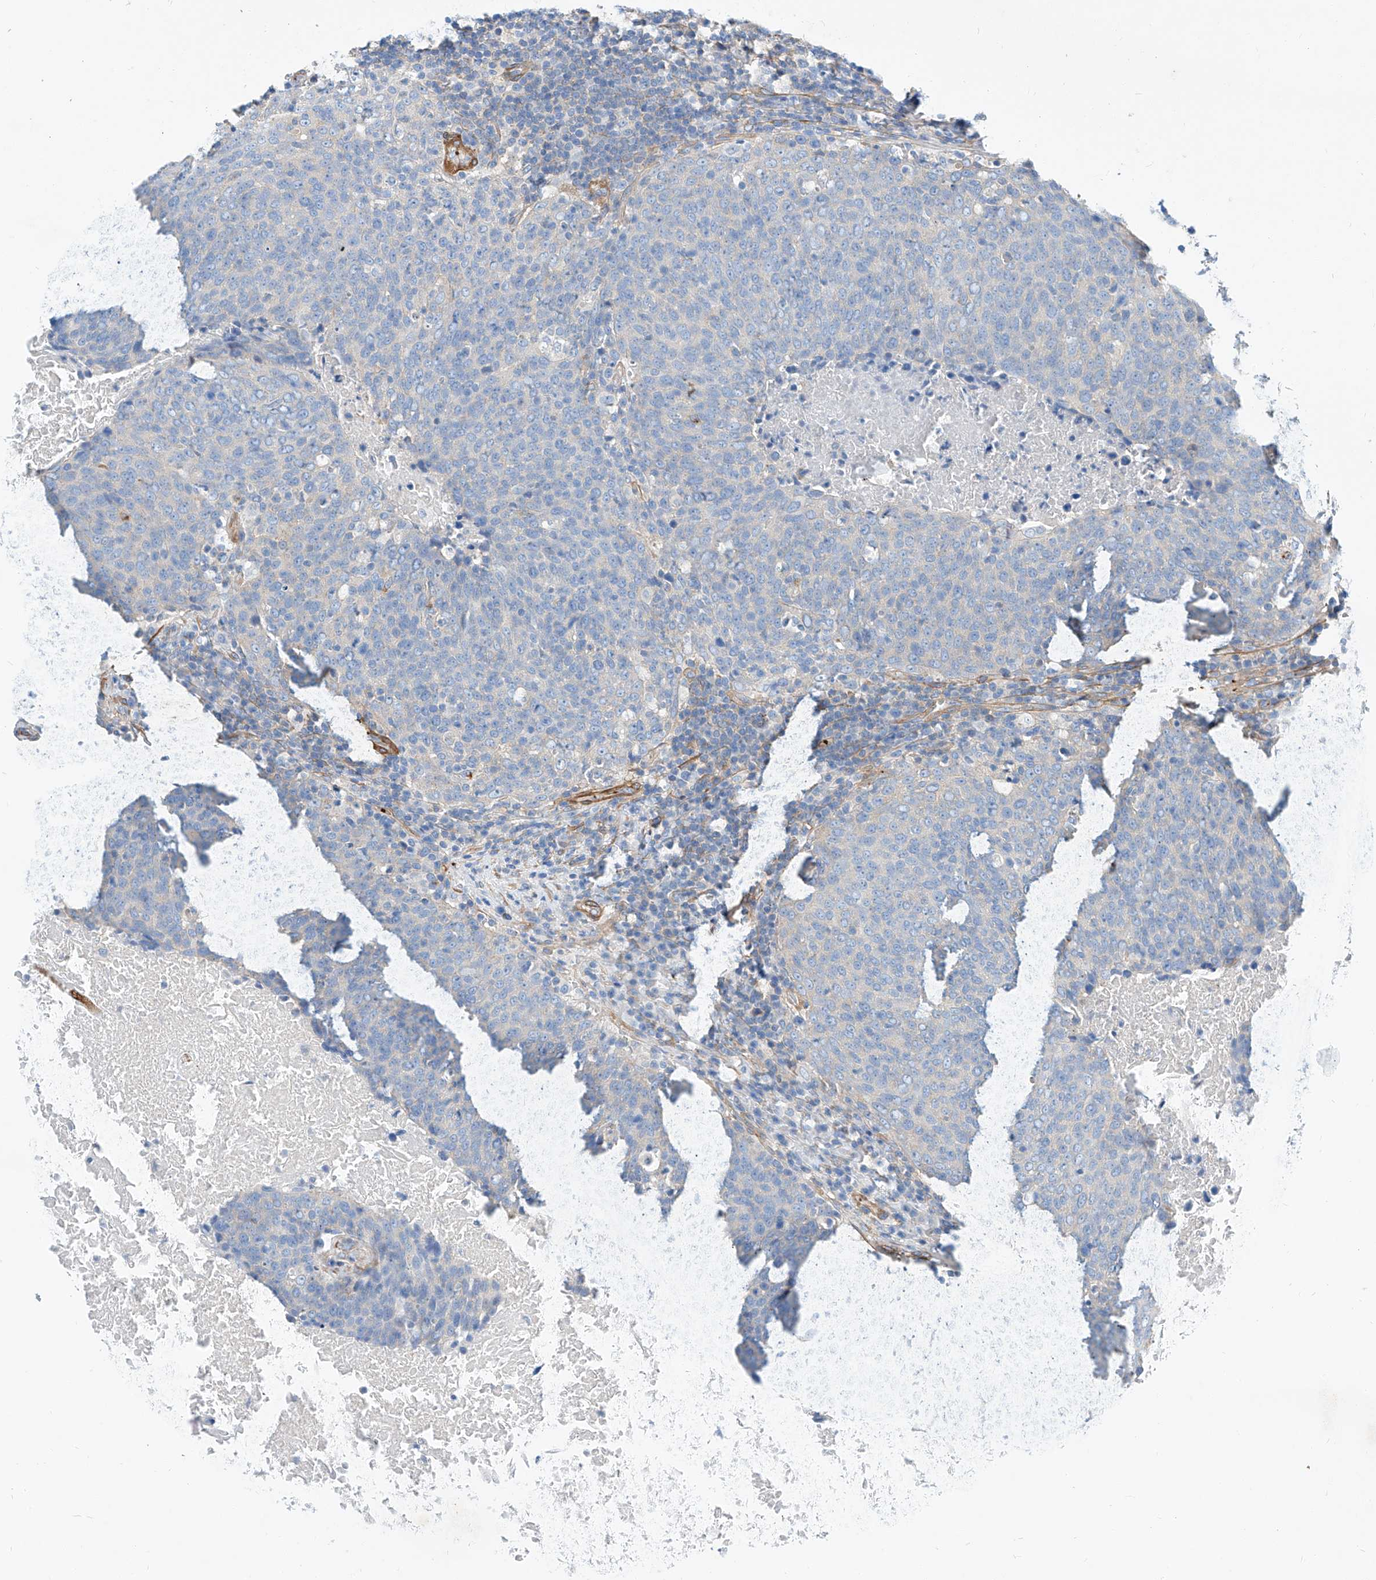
{"staining": {"intensity": "negative", "quantity": "none", "location": "none"}, "tissue": "head and neck cancer", "cell_type": "Tumor cells", "image_type": "cancer", "snomed": [{"axis": "morphology", "description": "Squamous cell carcinoma, NOS"}, {"axis": "morphology", "description": "Squamous cell carcinoma, metastatic, NOS"}, {"axis": "topography", "description": "Lymph node"}, {"axis": "topography", "description": "Head-Neck"}], "caption": "There is no significant expression in tumor cells of head and neck cancer (squamous cell carcinoma). (Immunohistochemistry, brightfield microscopy, high magnification).", "gene": "TAS2R60", "patient": {"sex": "male", "age": 62}}